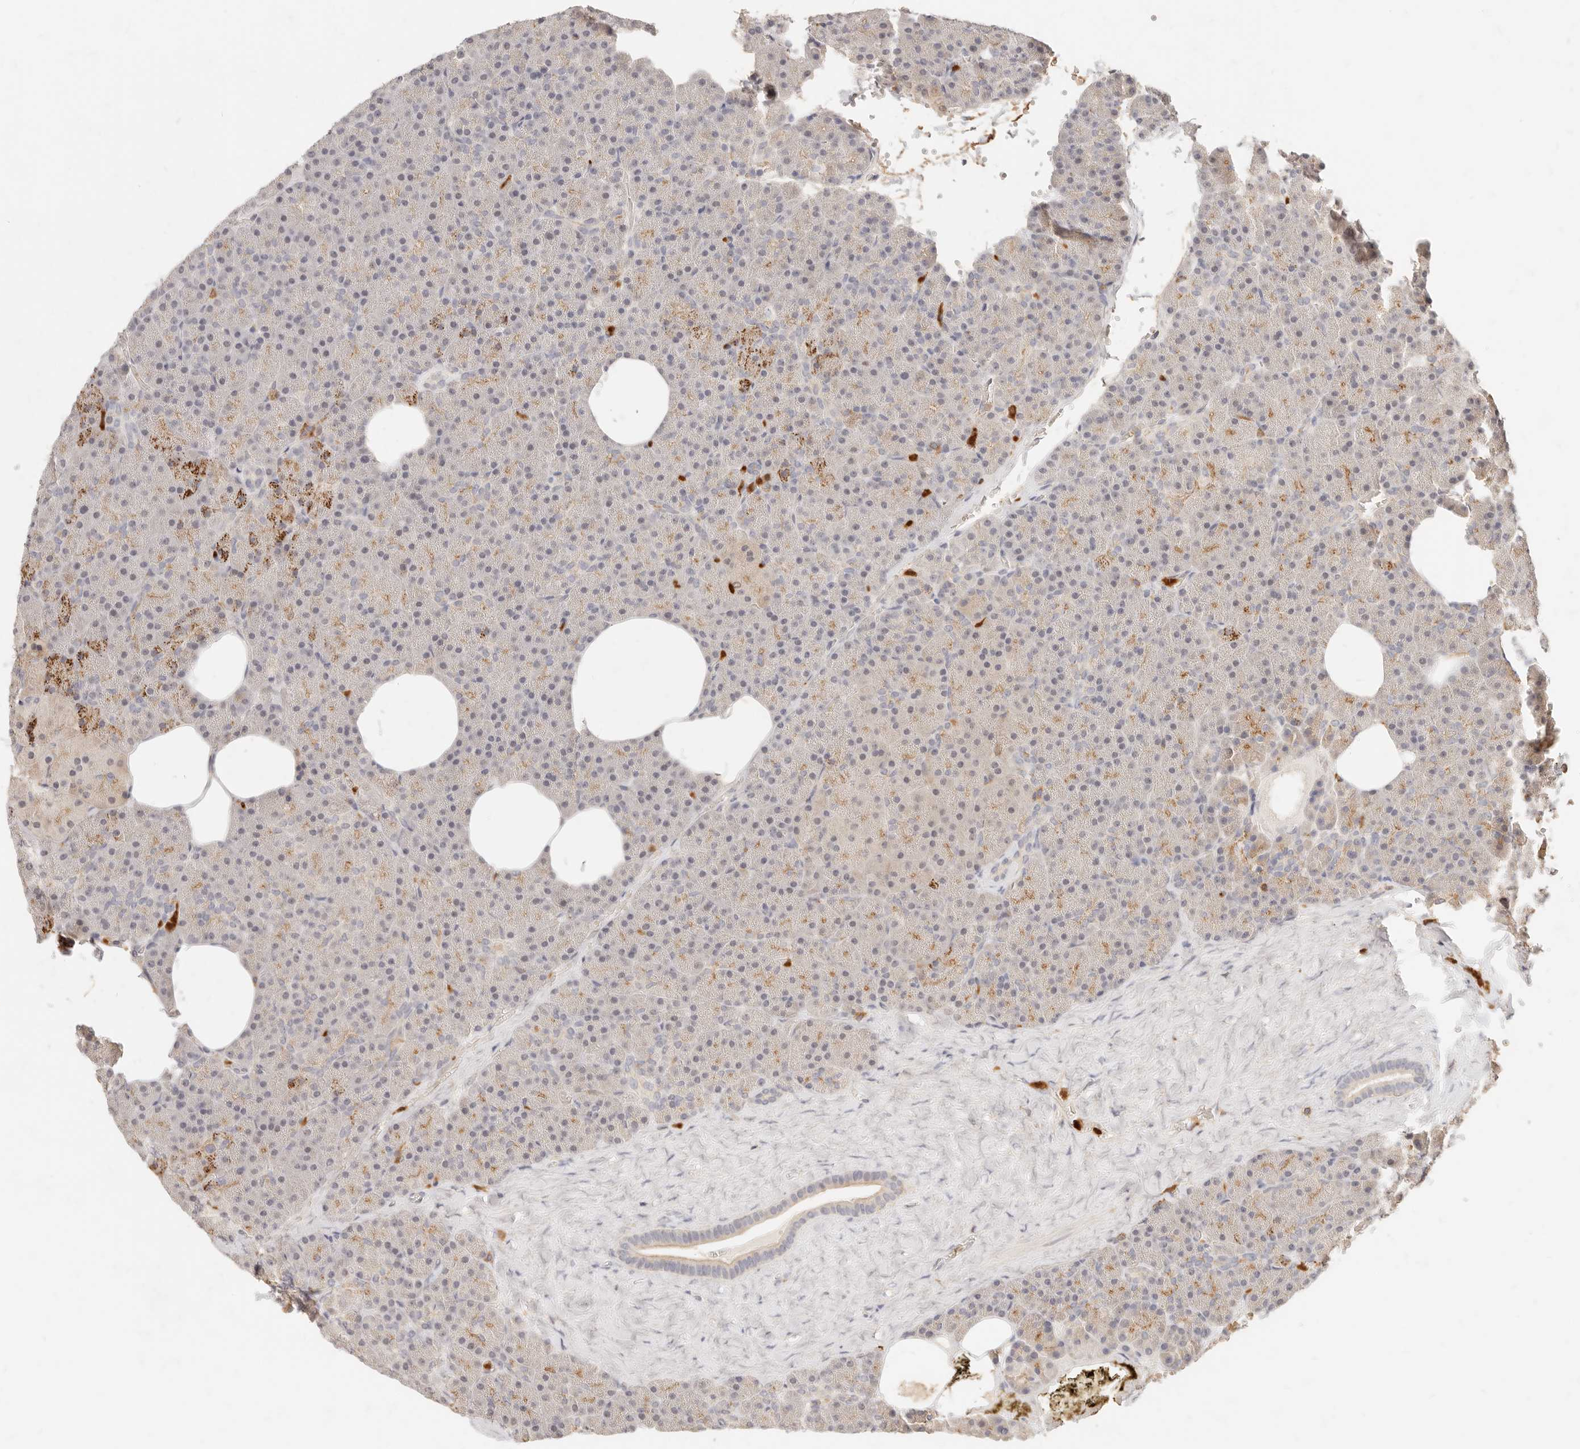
{"staining": {"intensity": "moderate", "quantity": "<25%", "location": "cytoplasmic/membranous"}, "tissue": "pancreas", "cell_type": "Exocrine glandular cells", "image_type": "normal", "snomed": [{"axis": "morphology", "description": "Normal tissue, NOS"}, {"axis": "morphology", "description": "Carcinoid, malignant, NOS"}, {"axis": "topography", "description": "Pancreas"}], "caption": "This image shows immunohistochemistry staining of normal human pancreas, with low moderate cytoplasmic/membranous staining in about <25% of exocrine glandular cells.", "gene": "TMTC2", "patient": {"sex": "female", "age": 35}}